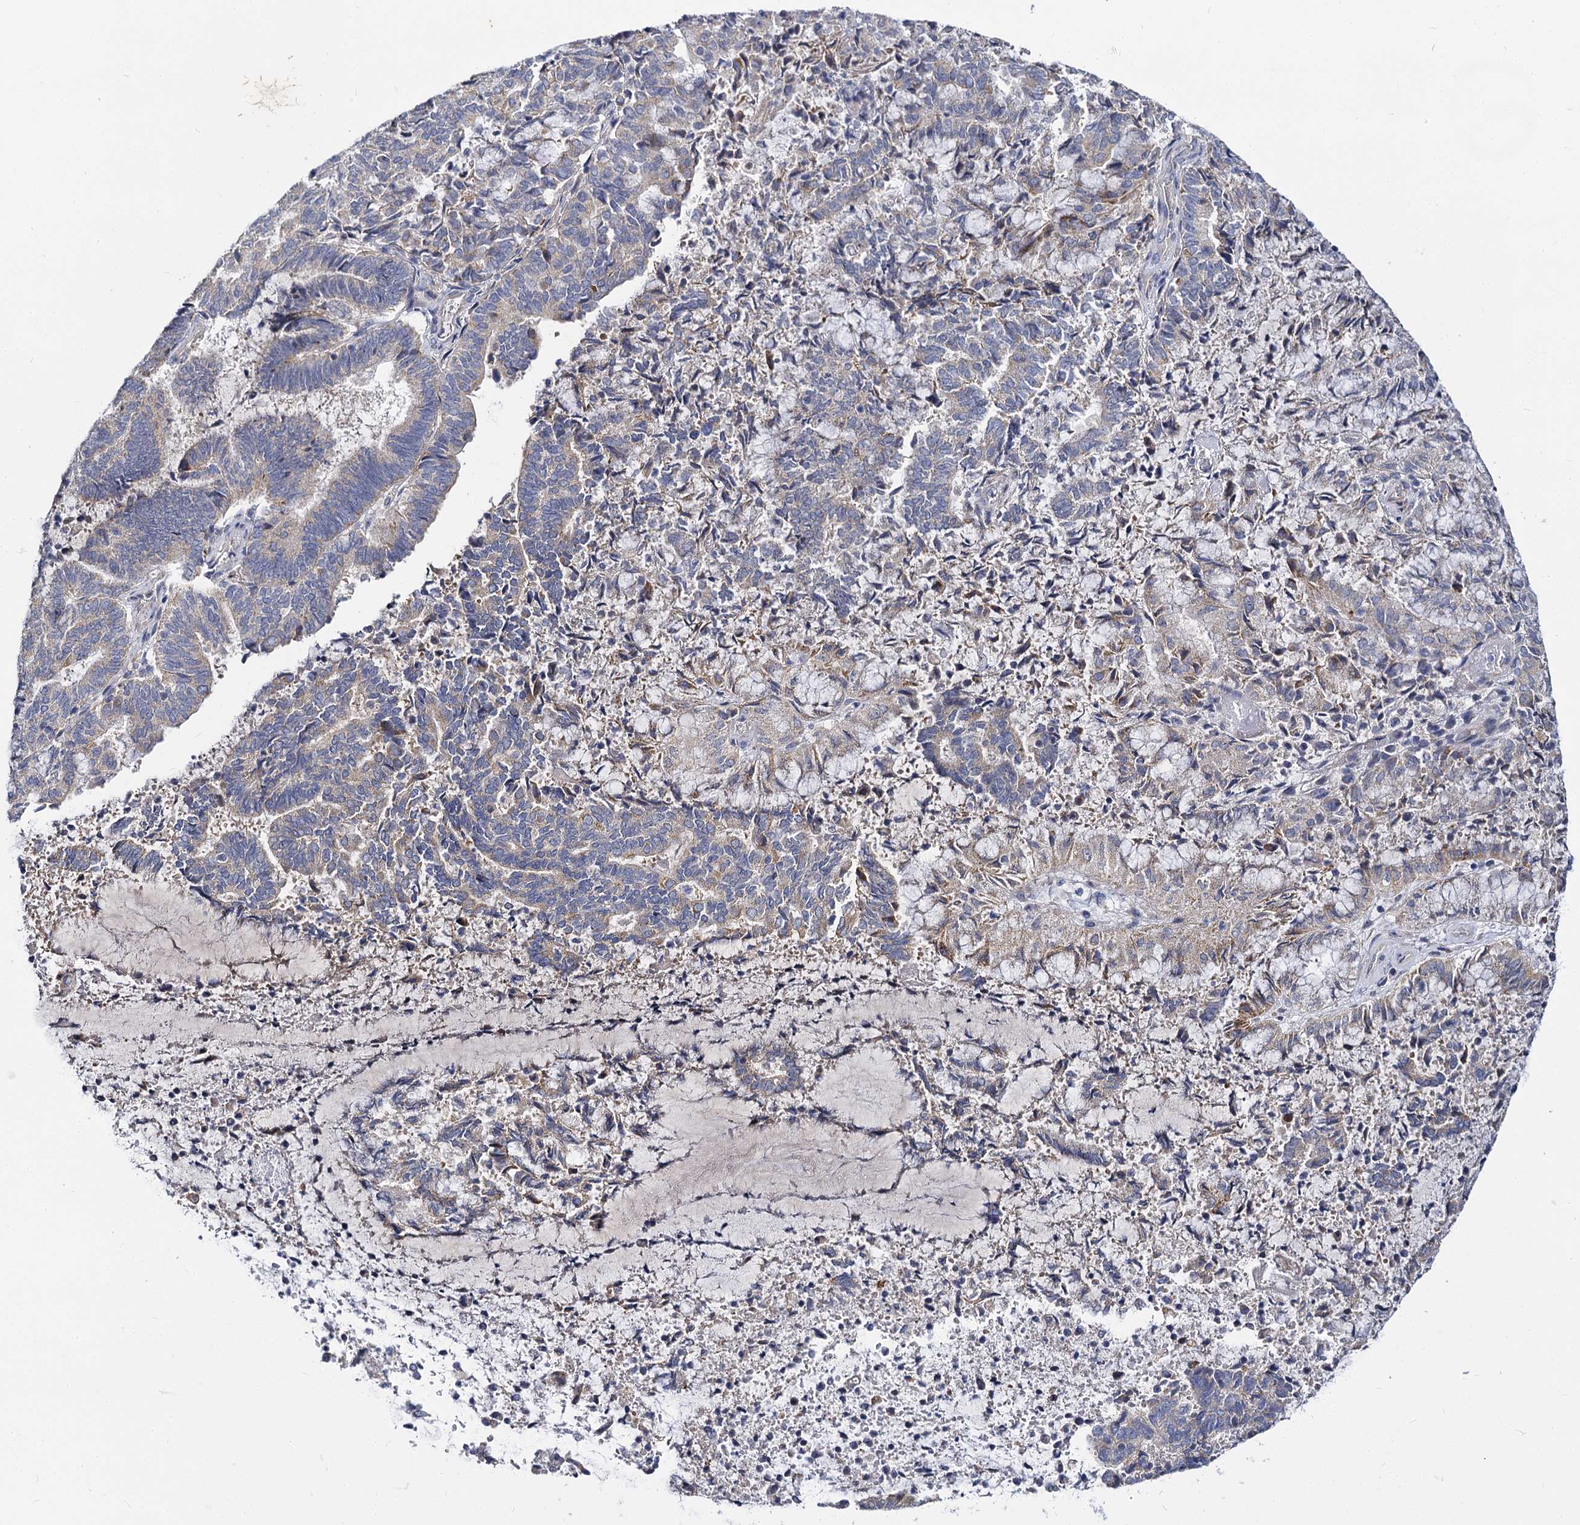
{"staining": {"intensity": "negative", "quantity": "none", "location": "none"}, "tissue": "endometrial cancer", "cell_type": "Tumor cells", "image_type": "cancer", "snomed": [{"axis": "morphology", "description": "Adenocarcinoma, NOS"}, {"axis": "topography", "description": "Endometrium"}], "caption": "Endometrial cancer (adenocarcinoma) was stained to show a protein in brown. There is no significant staining in tumor cells.", "gene": "PANX2", "patient": {"sex": "female", "age": 80}}